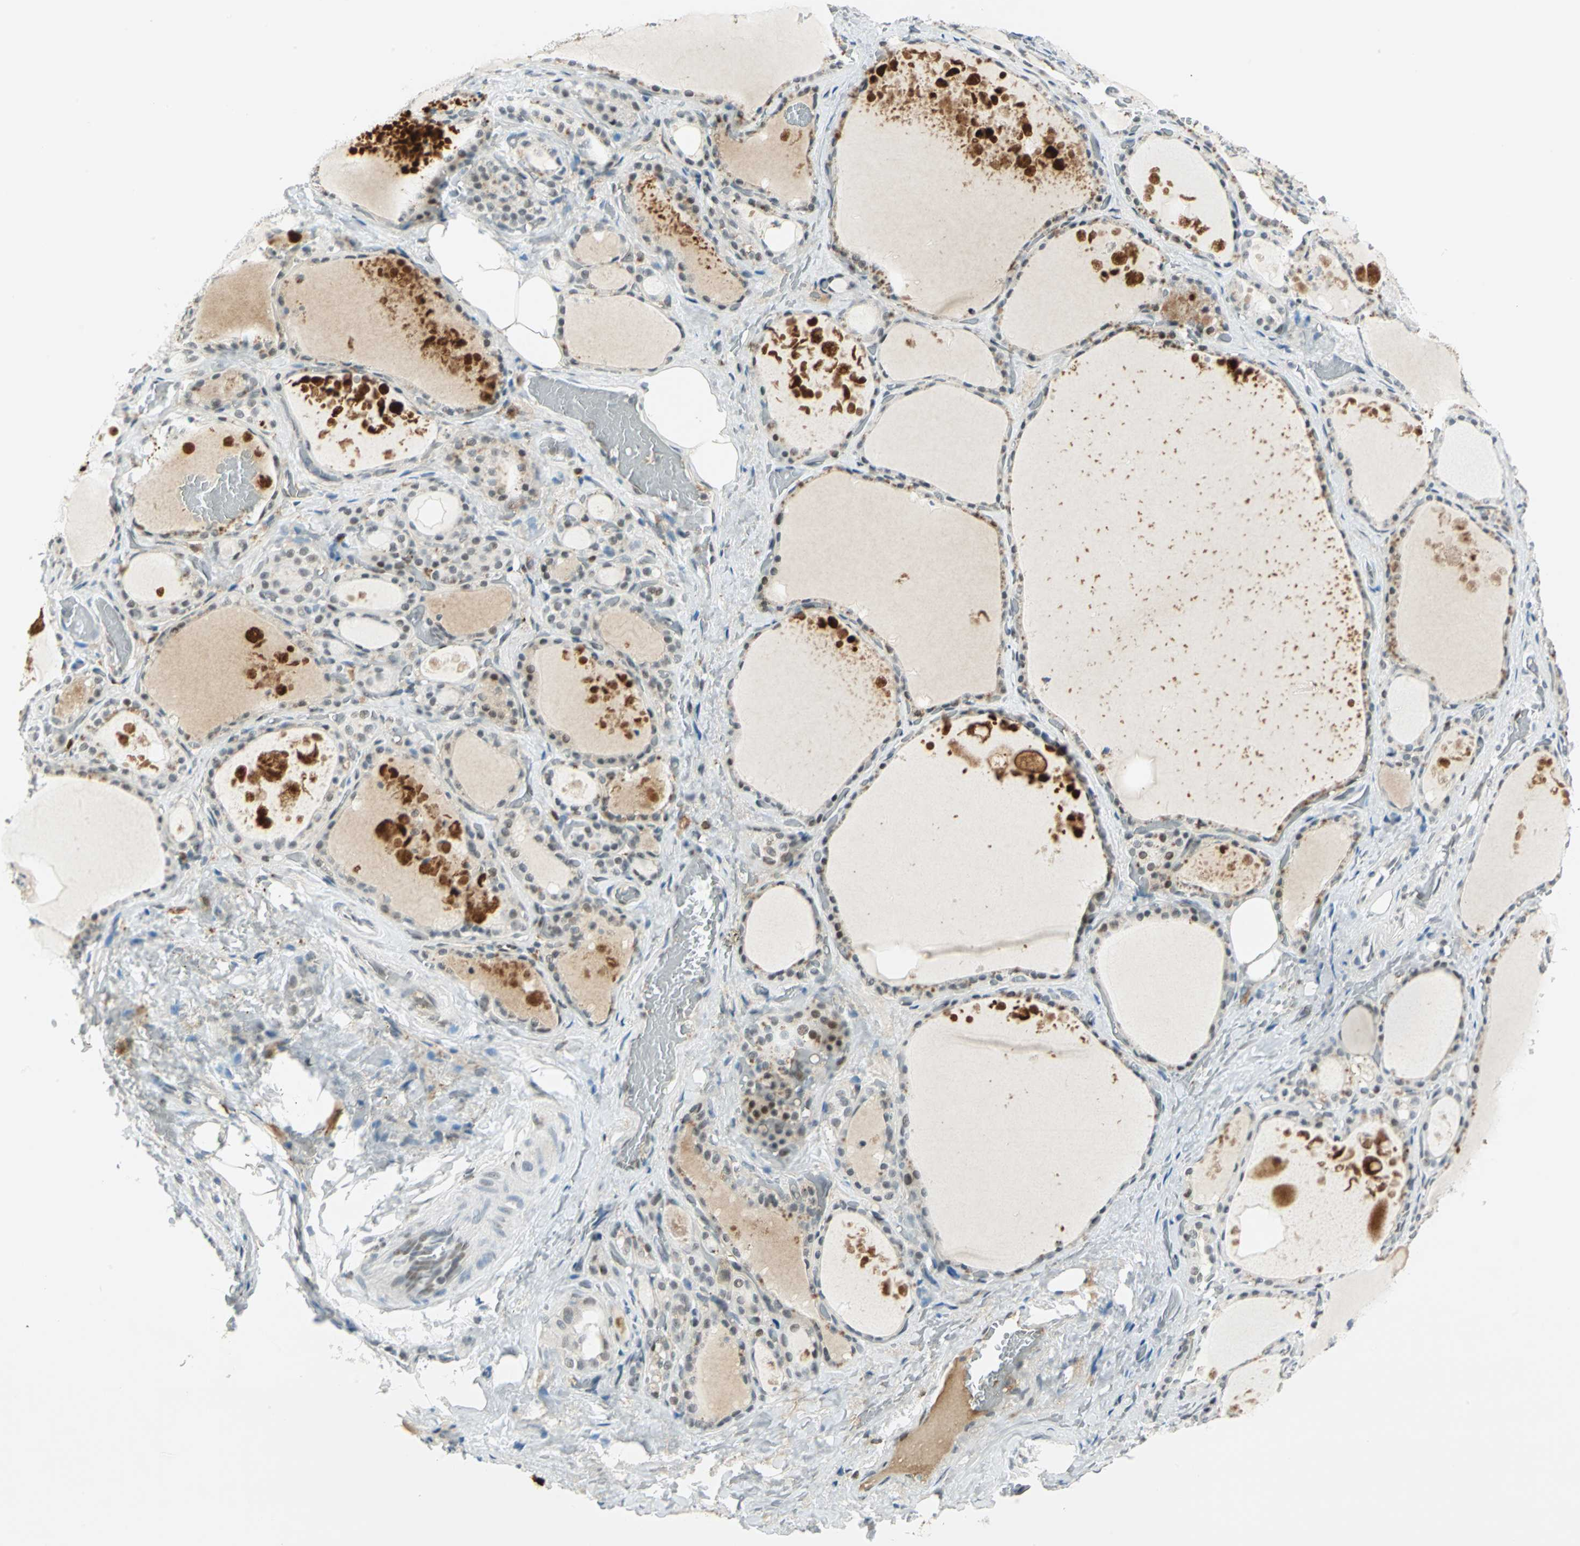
{"staining": {"intensity": "strong", "quantity": "<25%", "location": "nuclear"}, "tissue": "thyroid gland", "cell_type": "Glandular cells", "image_type": "normal", "snomed": [{"axis": "morphology", "description": "Normal tissue, NOS"}, {"axis": "topography", "description": "Thyroid gland"}], "caption": "DAB (3,3'-diaminobenzidine) immunohistochemical staining of normal human thyroid gland shows strong nuclear protein expression in approximately <25% of glandular cells.", "gene": "MTMR10", "patient": {"sex": "male", "age": 61}}